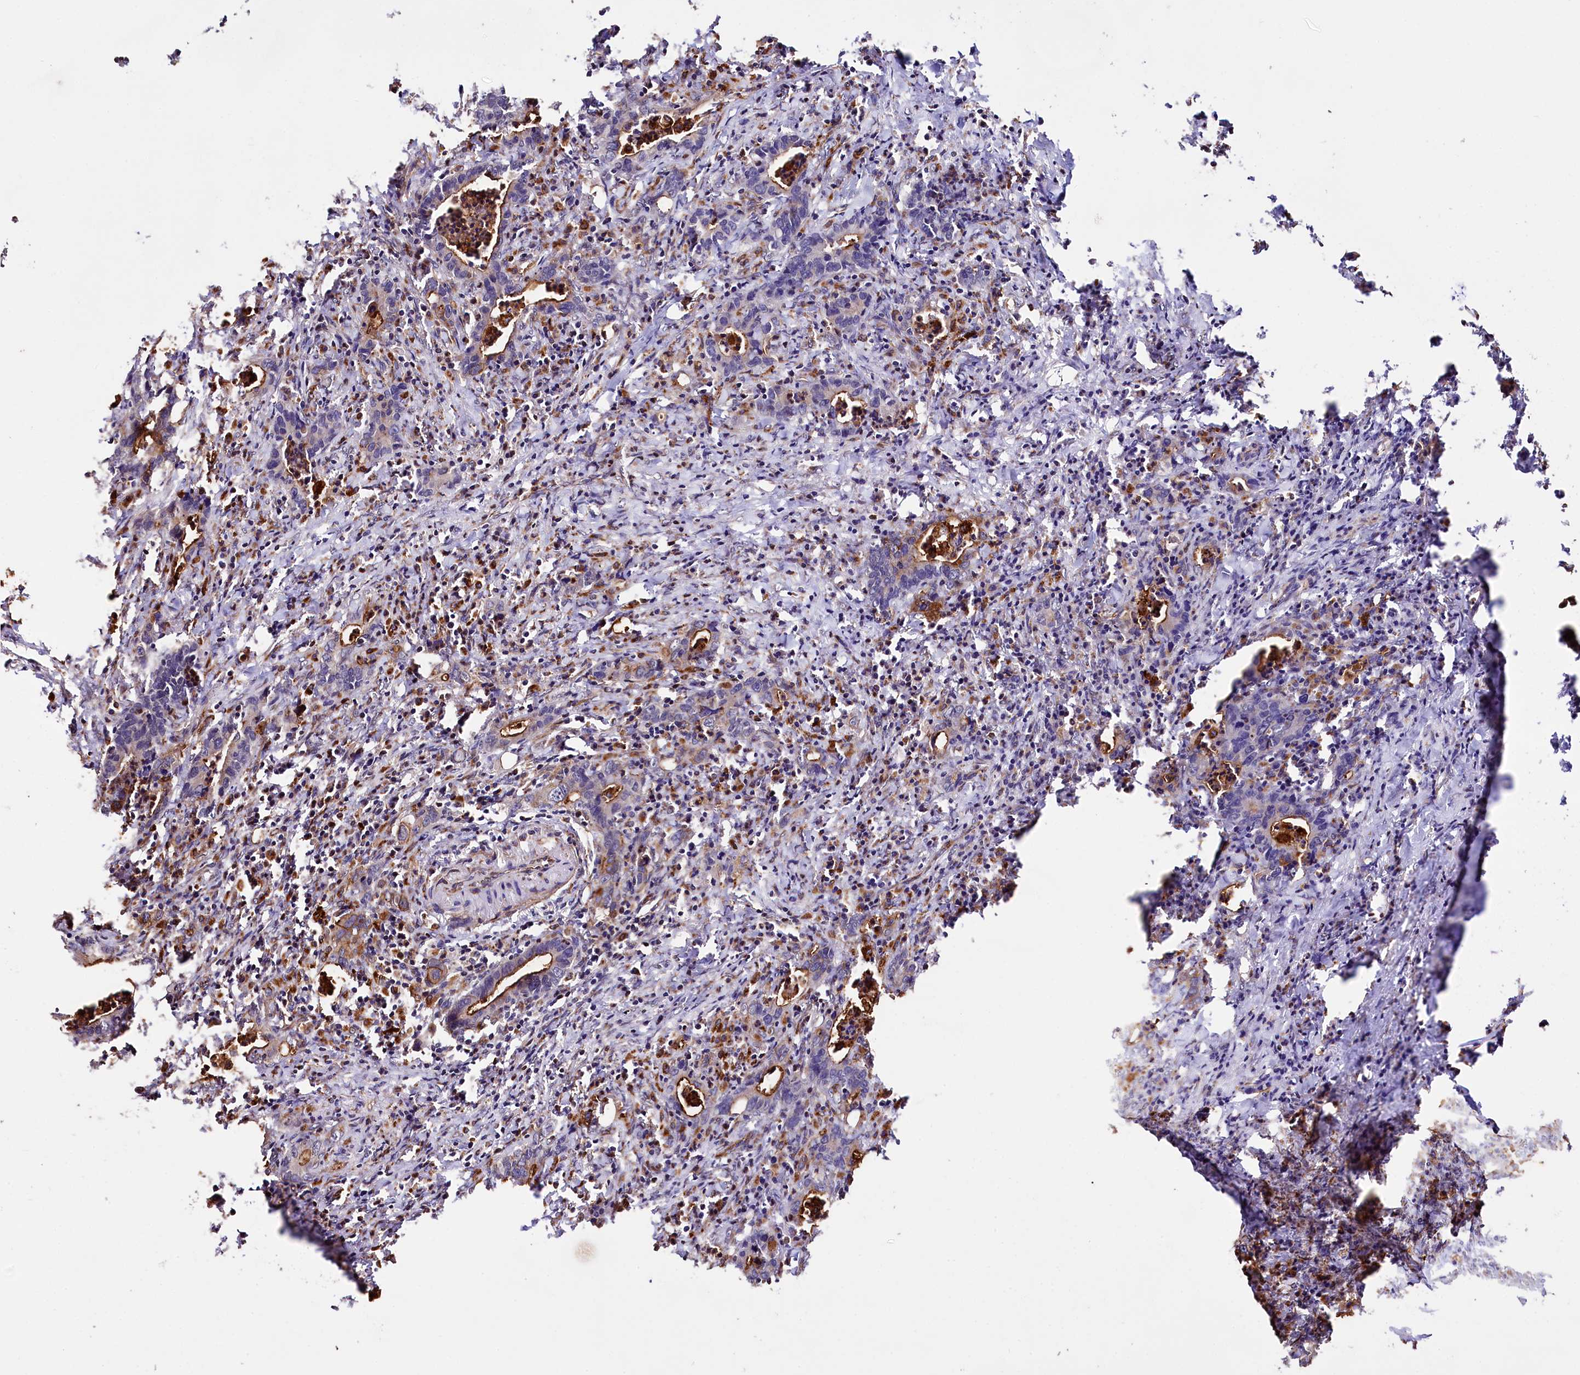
{"staining": {"intensity": "negative", "quantity": "none", "location": "none"}, "tissue": "colorectal cancer", "cell_type": "Tumor cells", "image_type": "cancer", "snomed": [{"axis": "morphology", "description": "Adenocarcinoma, NOS"}, {"axis": "topography", "description": "Colon"}], "caption": "This micrograph is of colorectal cancer stained with IHC to label a protein in brown with the nuclei are counter-stained blue. There is no positivity in tumor cells.", "gene": "TTC12", "patient": {"sex": "female", "age": 75}}